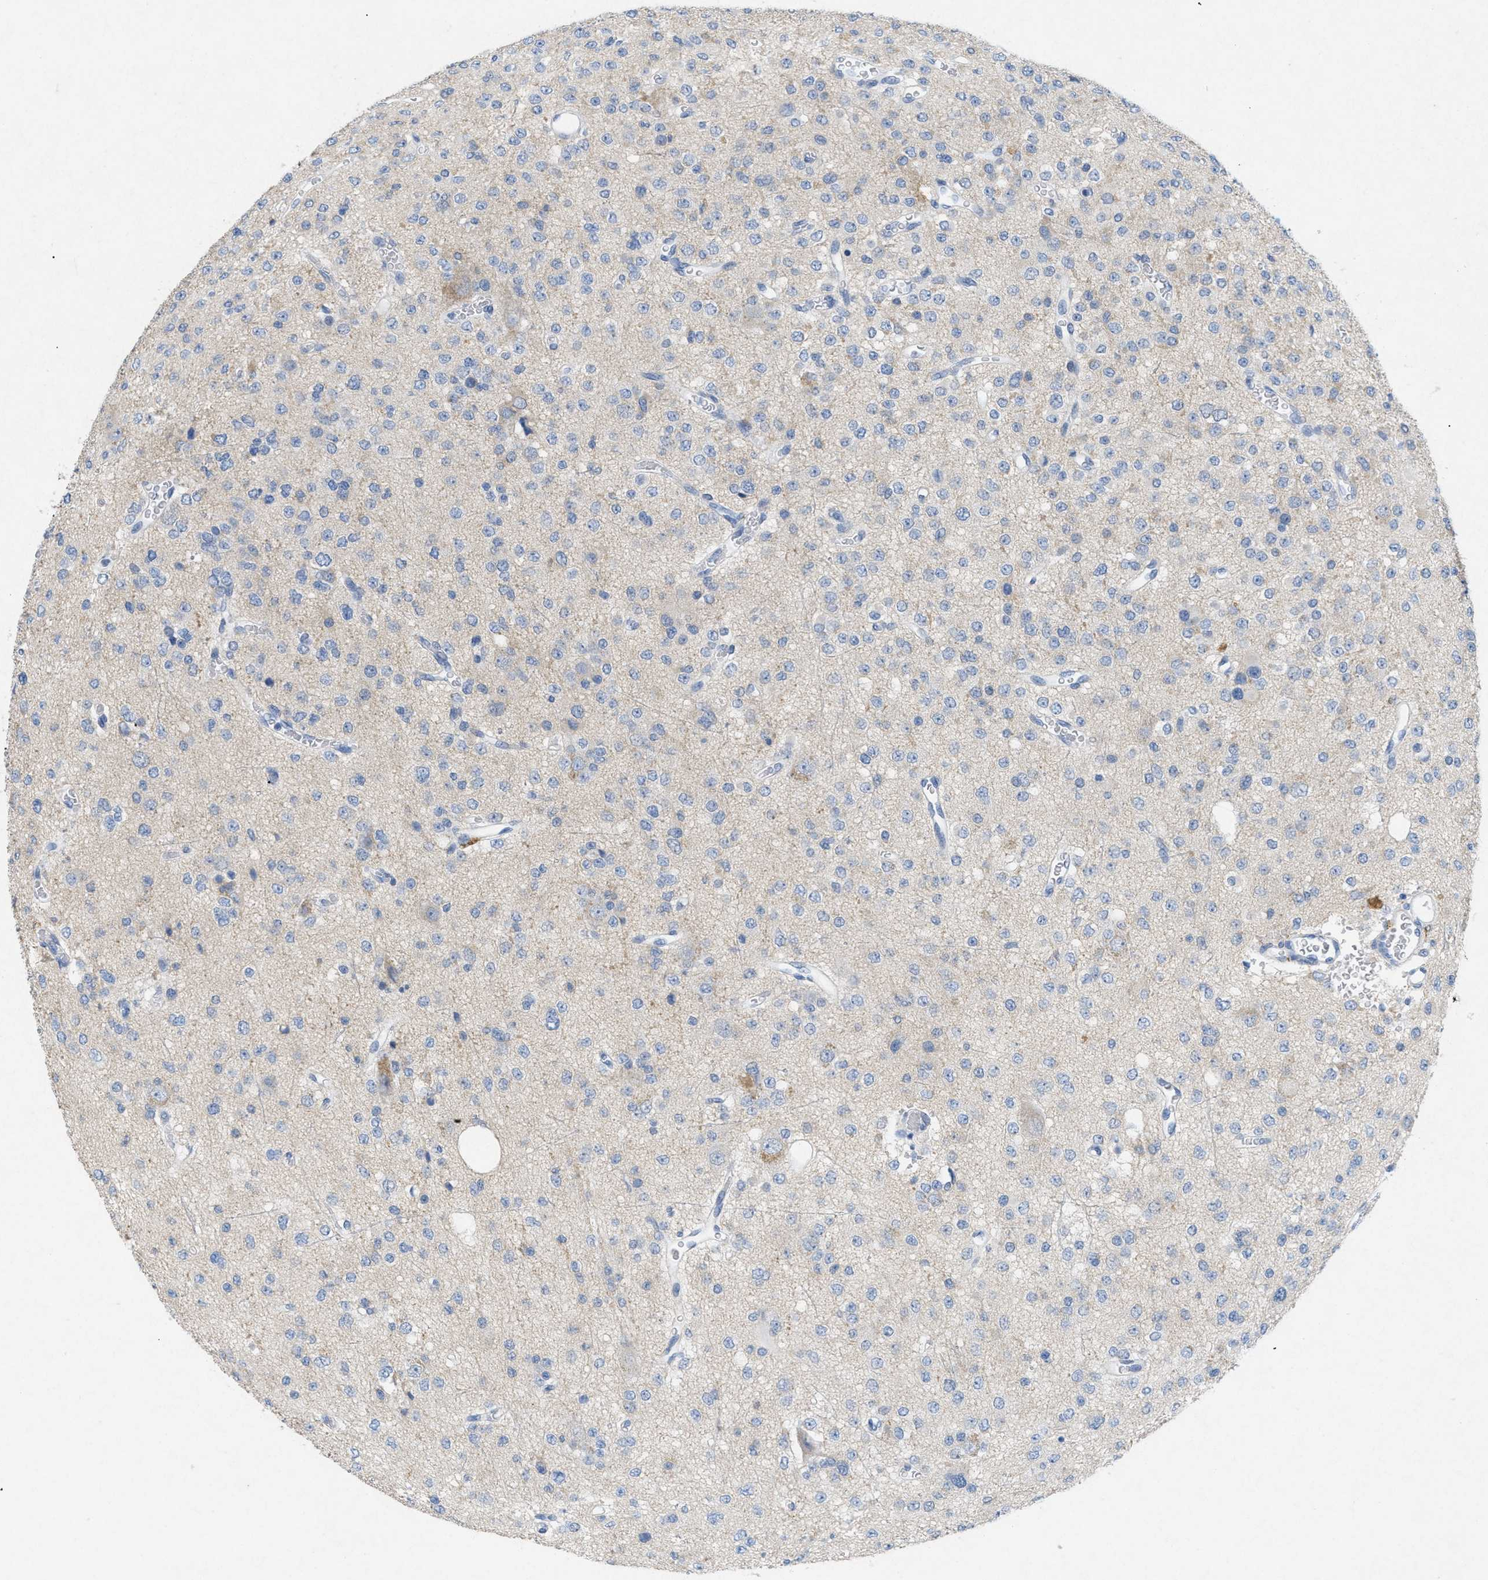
{"staining": {"intensity": "negative", "quantity": "none", "location": "none"}, "tissue": "glioma", "cell_type": "Tumor cells", "image_type": "cancer", "snomed": [{"axis": "morphology", "description": "Glioma, malignant, Low grade"}, {"axis": "topography", "description": "Brain"}], "caption": "Tumor cells are negative for brown protein staining in low-grade glioma (malignant).", "gene": "TASOR", "patient": {"sex": "male", "age": 38}}